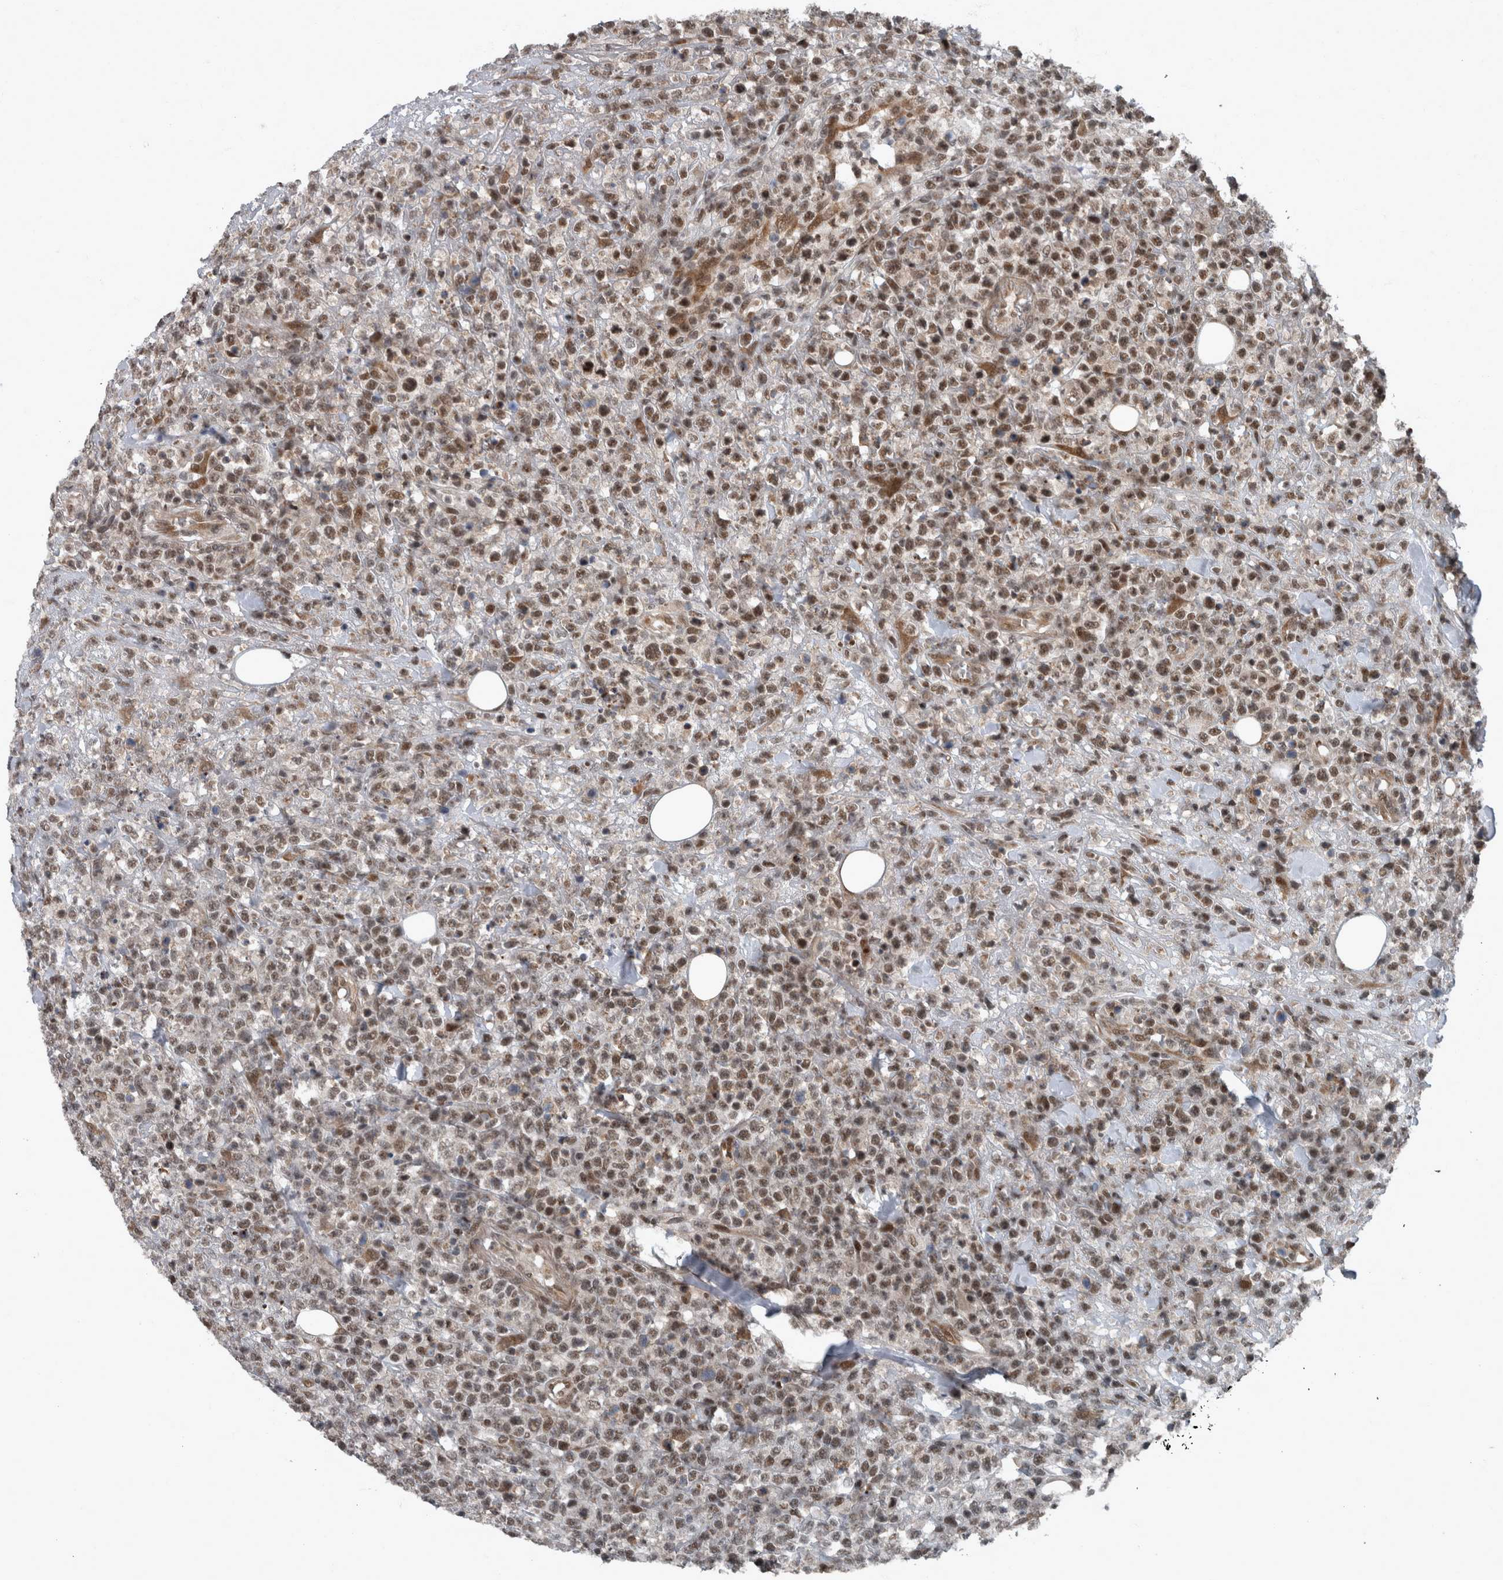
{"staining": {"intensity": "moderate", "quantity": ">75%", "location": "nuclear"}, "tissue": "lymphoma", "cell_type": "Tumor cells", "image_type": "cancer", "snomed": [{"axis": "morphology", "description": "Malignant lymphoma, non-Hodgkin's type, High grade"}, {"axis": "topography", "description": "Colon"}], "caption": "Immunohistochemical staining of human lymphoma shows medium levels of moderate nuclear positivity in approximately >75% of tumor cells.", "gene": "WDR33", "patient": {"sex": "female", "age": 53}}